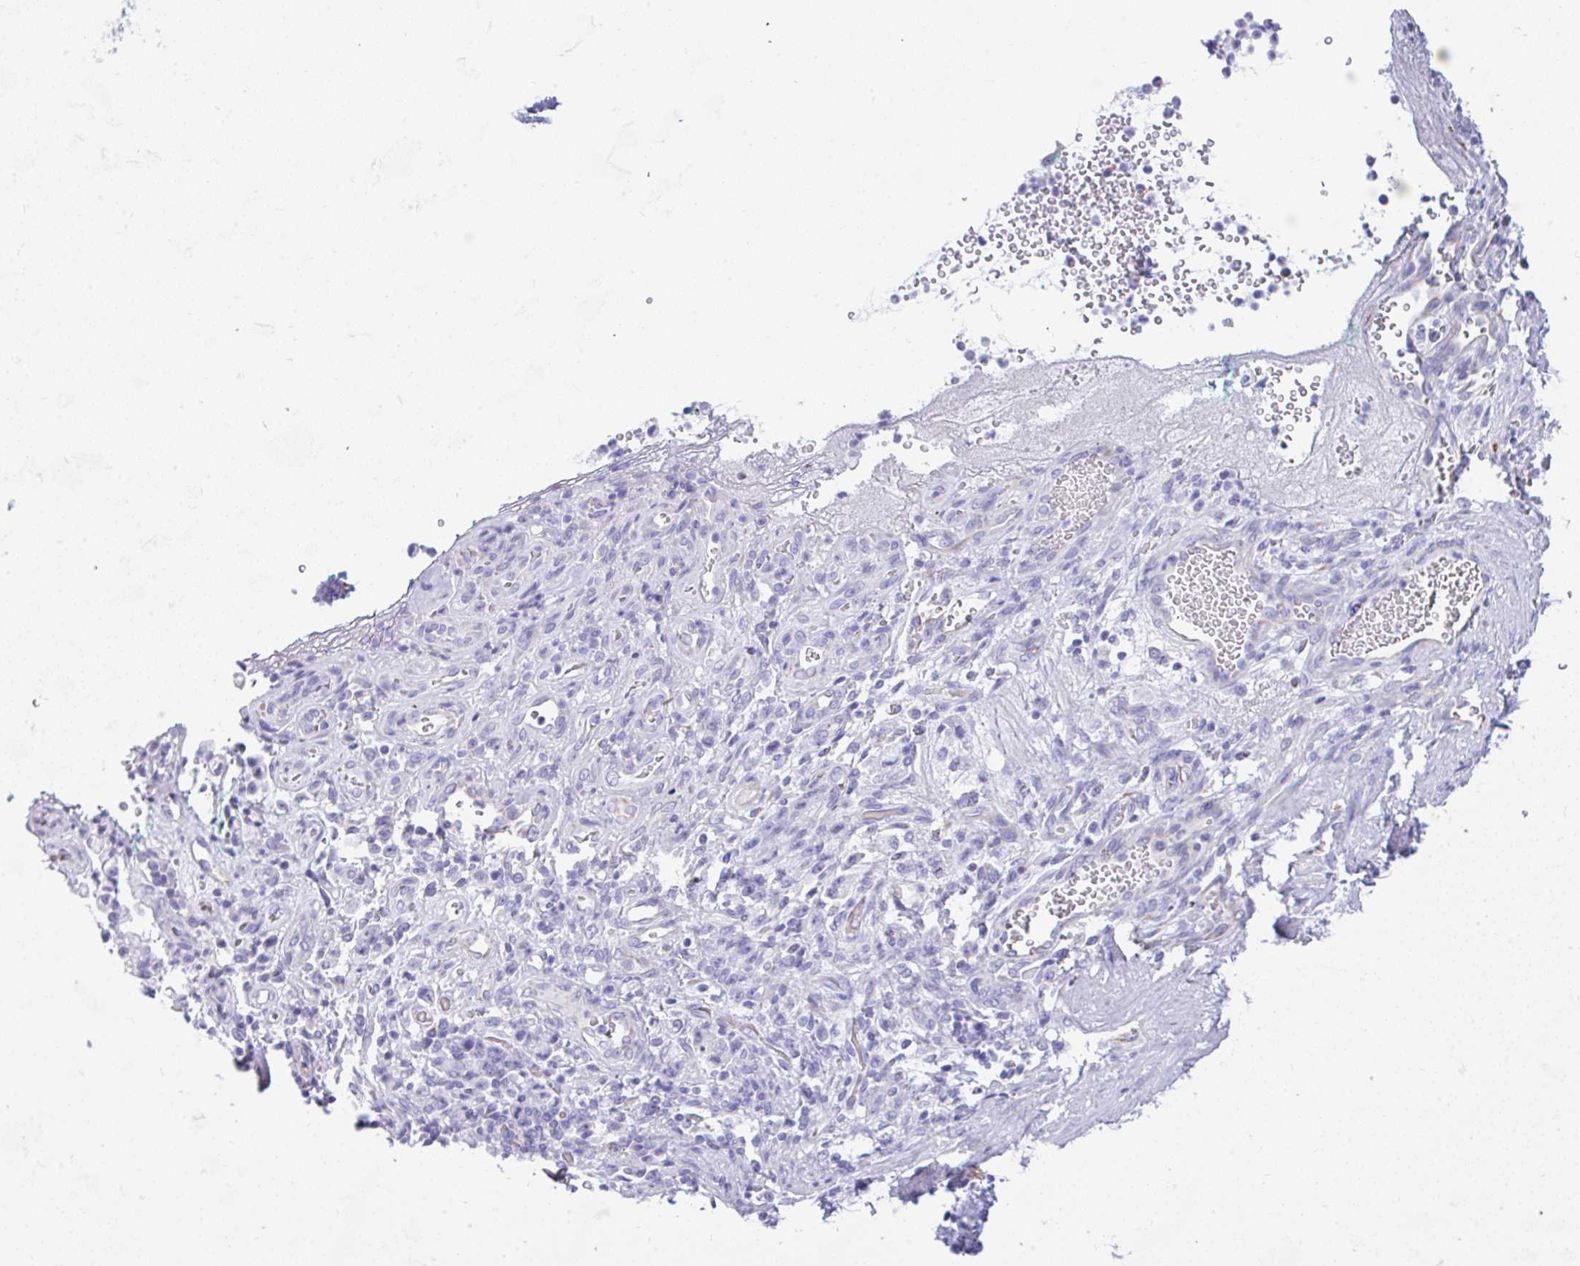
{"staining": {"intensity": "negative", "quantity": "none", "location": "none"}, "tissue": "stomach cancer", "cell_type": "Tumor cells", "image_type": "cancer", "snomed": [{"axis": "morphology", "description": "Adenocarcinoma, NOS"}, {"axis": "topography", "description": "Stomach"}], "caption": "An image of stomach cancer stained for a protein displays no brown staining in tumor cells. (IHC, brightfield microscopy, high magnification).", "gene": "NDUFAF8", "patient": {"sex": "male", "age": 77}}